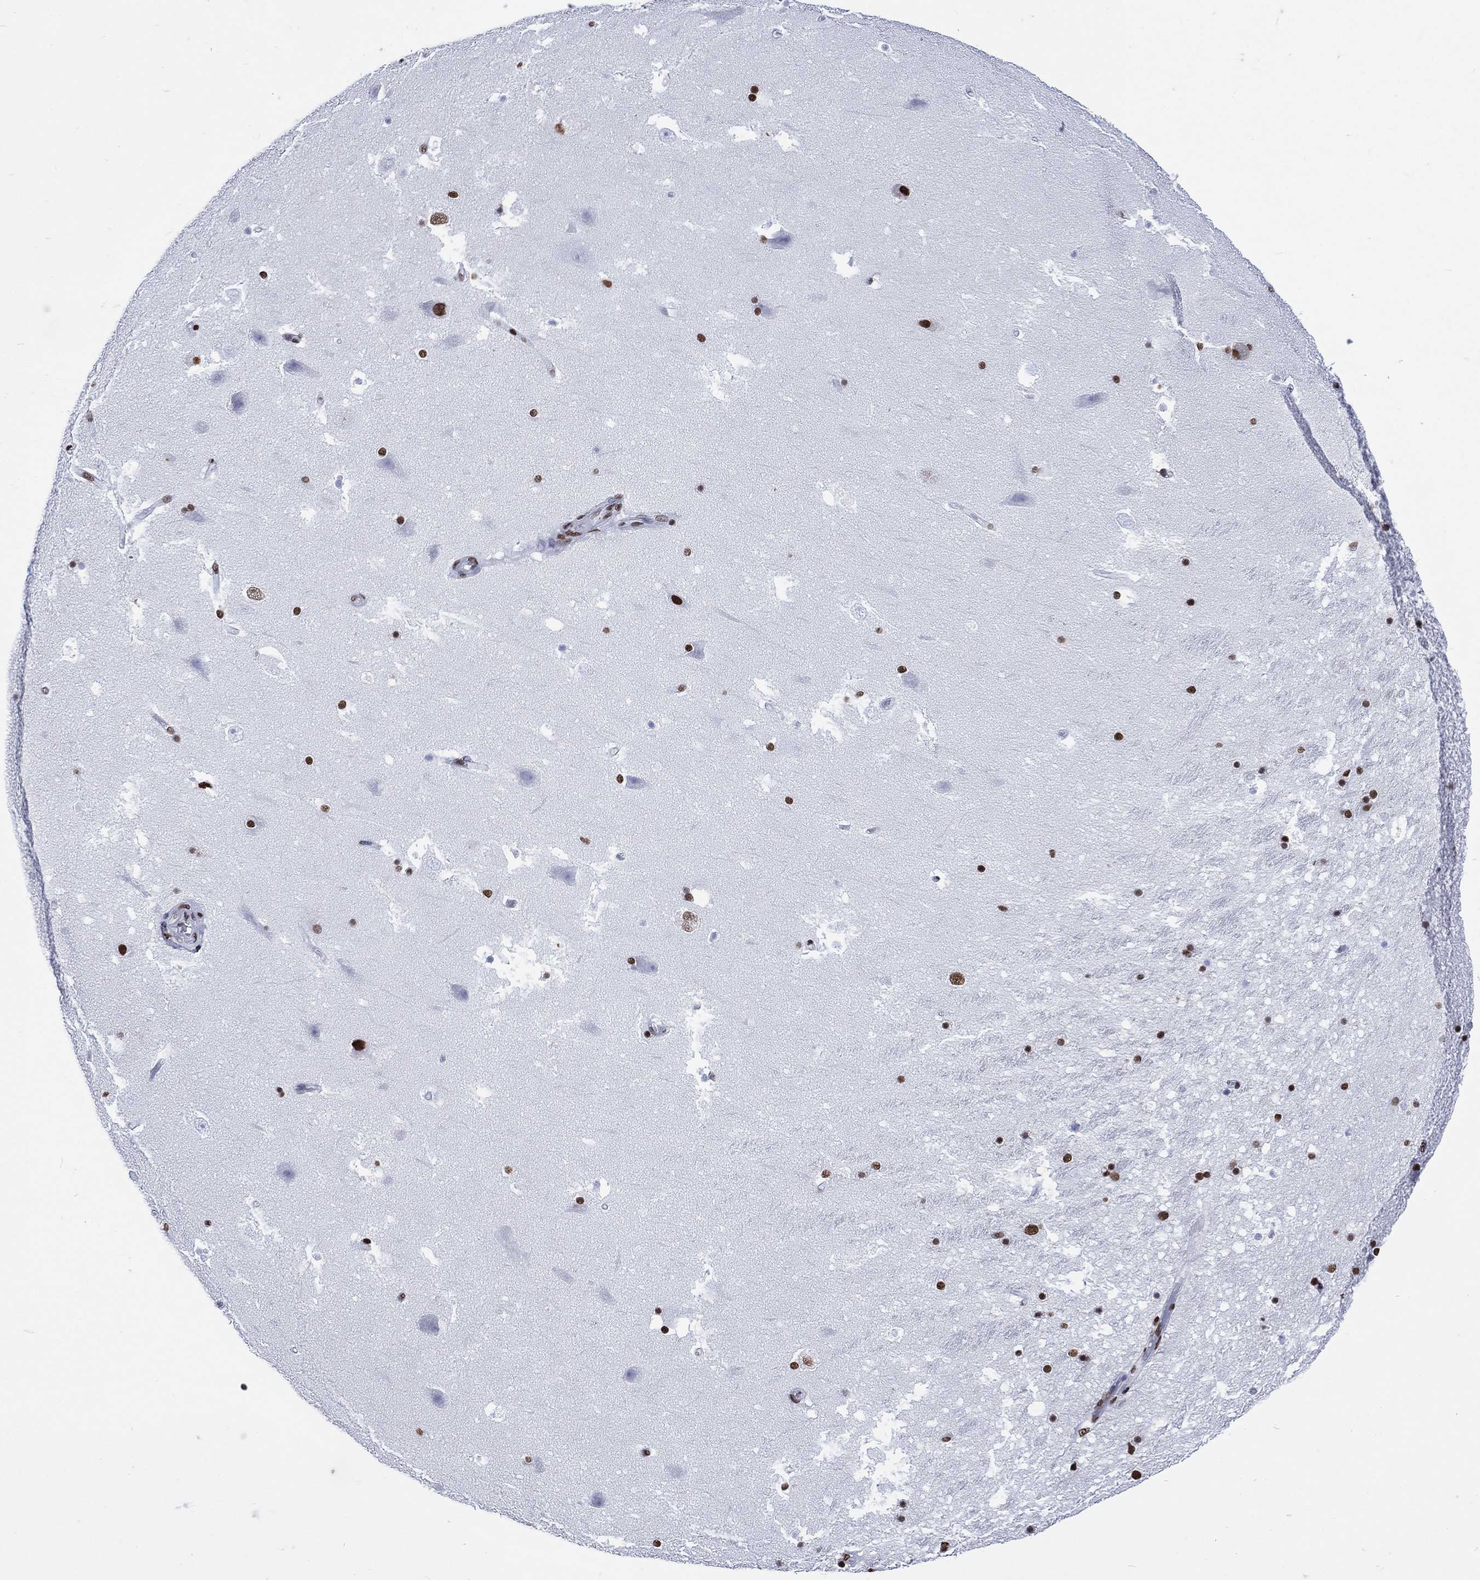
{"staining": {"intensity": "strong", "quantity": "<25%", "location": "nuclear"}, "tissue": "hippocampus", "cell_type": "Glial cells", "image_type": "normal", "snomed": [{"axis": "morphology", "description": "Normal tissue, NOS"}, {"axis": "topography", "description": "Hippocampus"}], "caption": "High-power microscopy captured an immunohistochemistry (IHC) histopathology image of normal hippocampus, revealing strong nuclear positivity in about <25% of glial cells.", "gene": "RETREG2", "patient": {"sex": "male", "age": 51}}